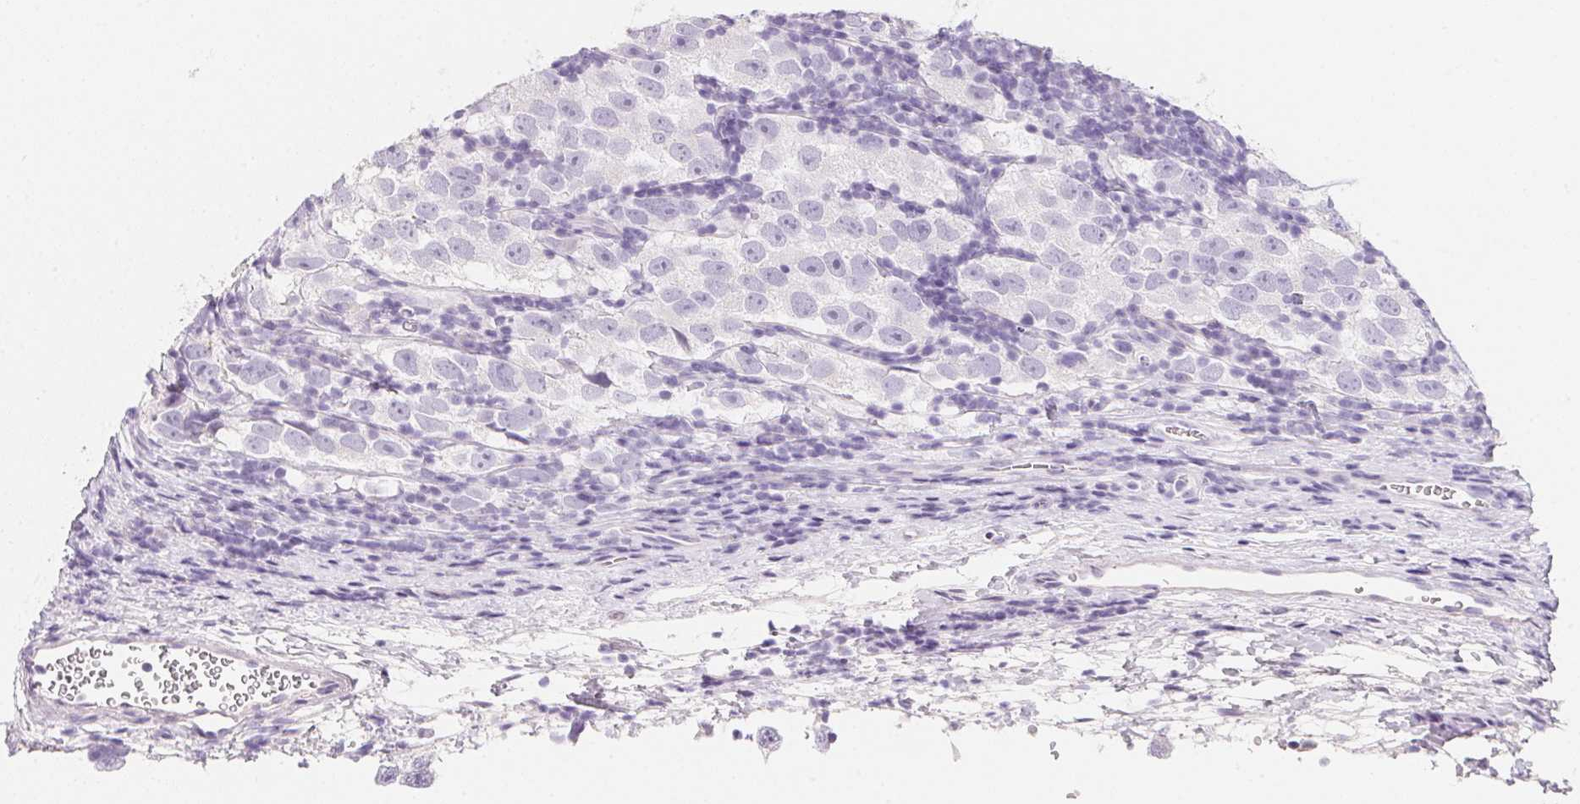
{"staining": {"intensity": "negative", "quantity": "none", "location": "none"}, "tissue": "testis cancer", "cell_type": "Tumor cells", "image_type": "cancer", "snomed": [{"axis": "morphology", "description": "Seminoma, NOS"}, {"axis": "topography", "description": "Testis"}], "caption": "Immunohistochemistry of testis cancer (seminoma) reveals no expression in tumor cells.", "gene": "AQP5", "patient": {"sex": "male", "age": 26}}